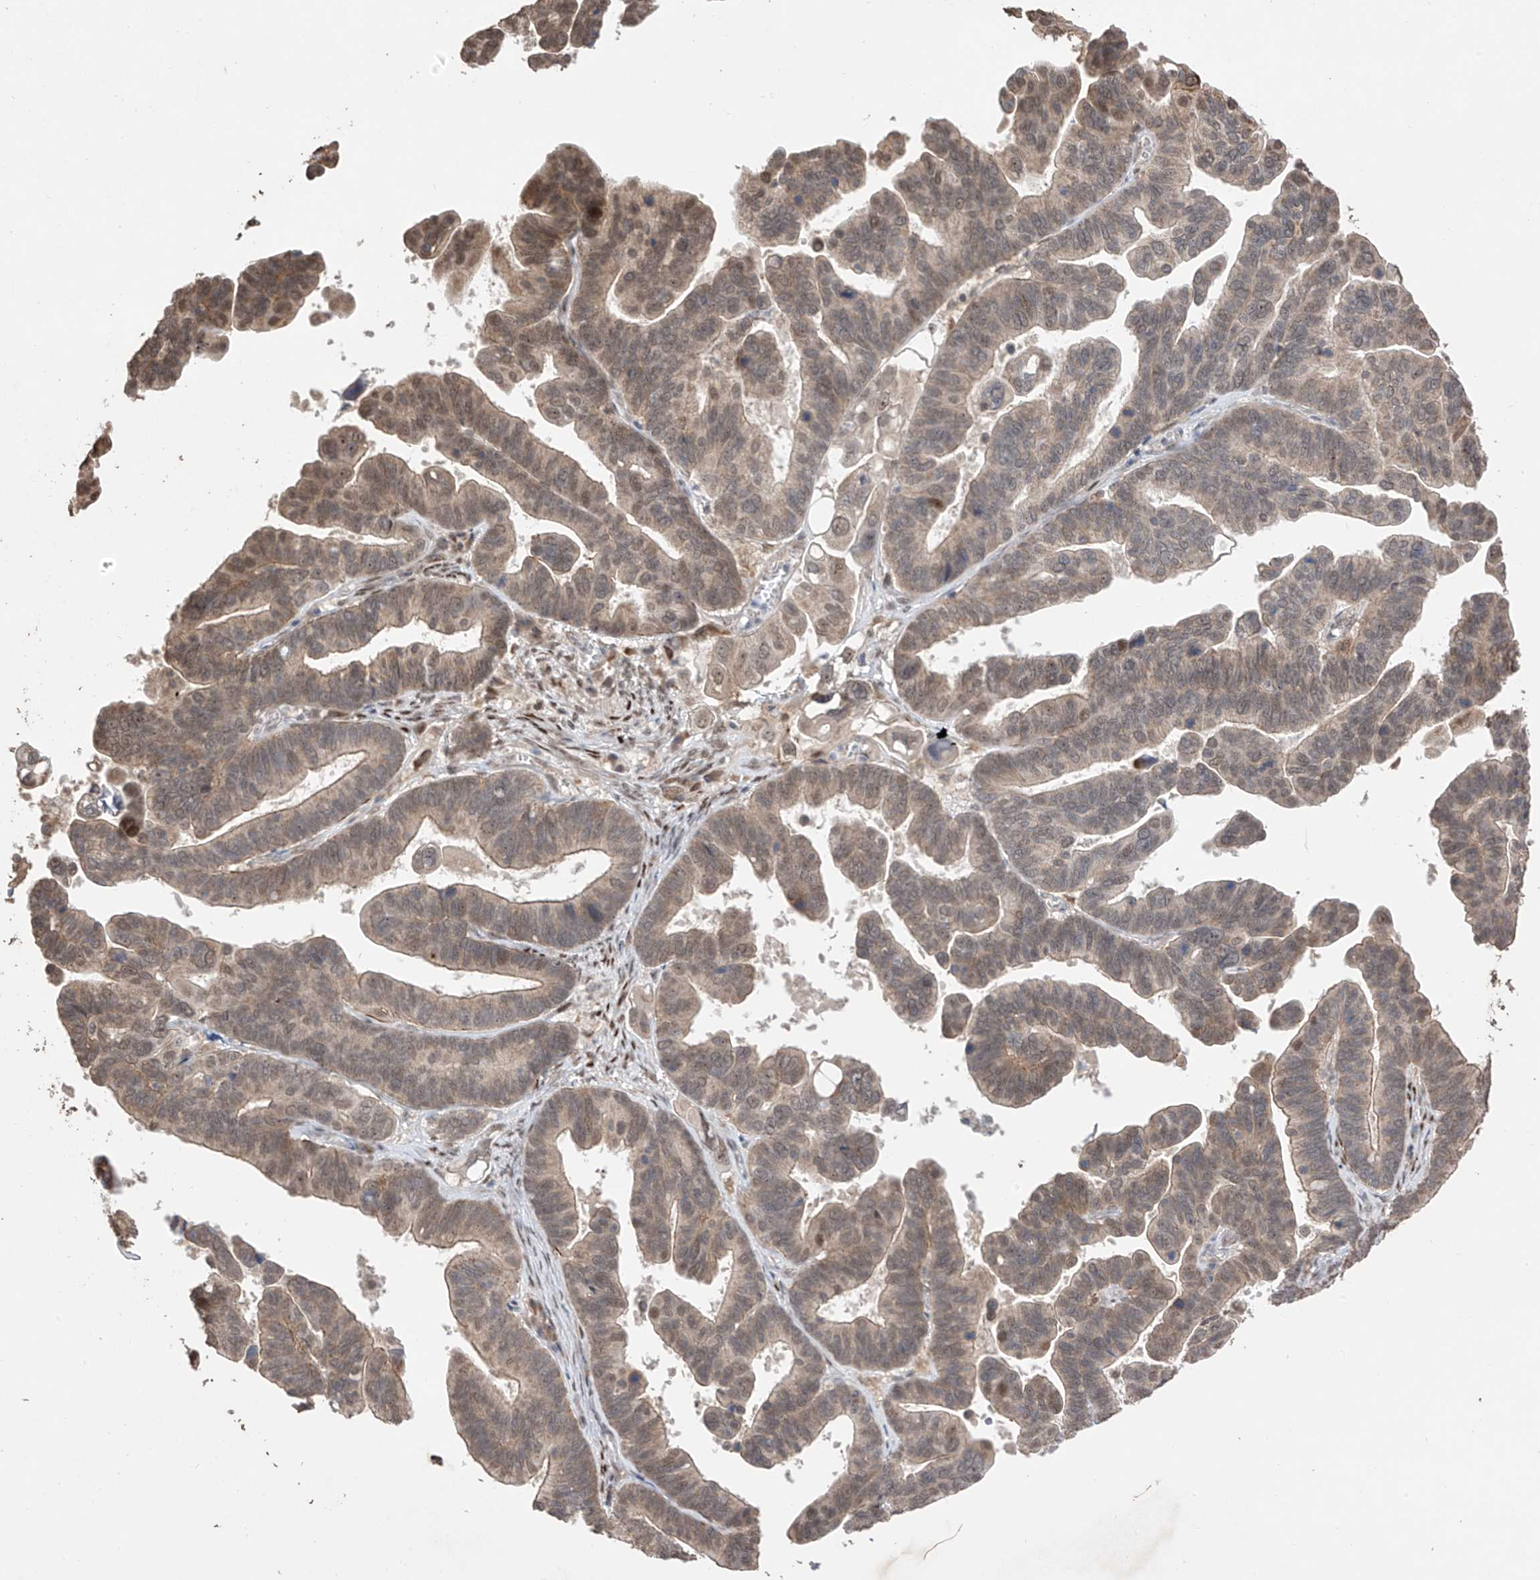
{"staining": {"intensity": "moderate", "quantity": "25%-75%", "location": "cytoplasmic/membranous,nuclear"}, "tissue": "ovarian cancer", "cell_type": "Tumor cells", "image_type": "cancer", "snomed": [{"axis": "morphology", "description": "Cystadenocarcinoma, serous, NOS"}, {"axis": "topography", "description": "Ovary"}], "caption": "Ovarian cancer stained with a brown dye displays moderate cytoplasmic/membranous and nuclear positive expression in approximately 25%-75% of tumor cells.", "gene": "LATS1", "patient": {"sex": "female", "age": 56}}